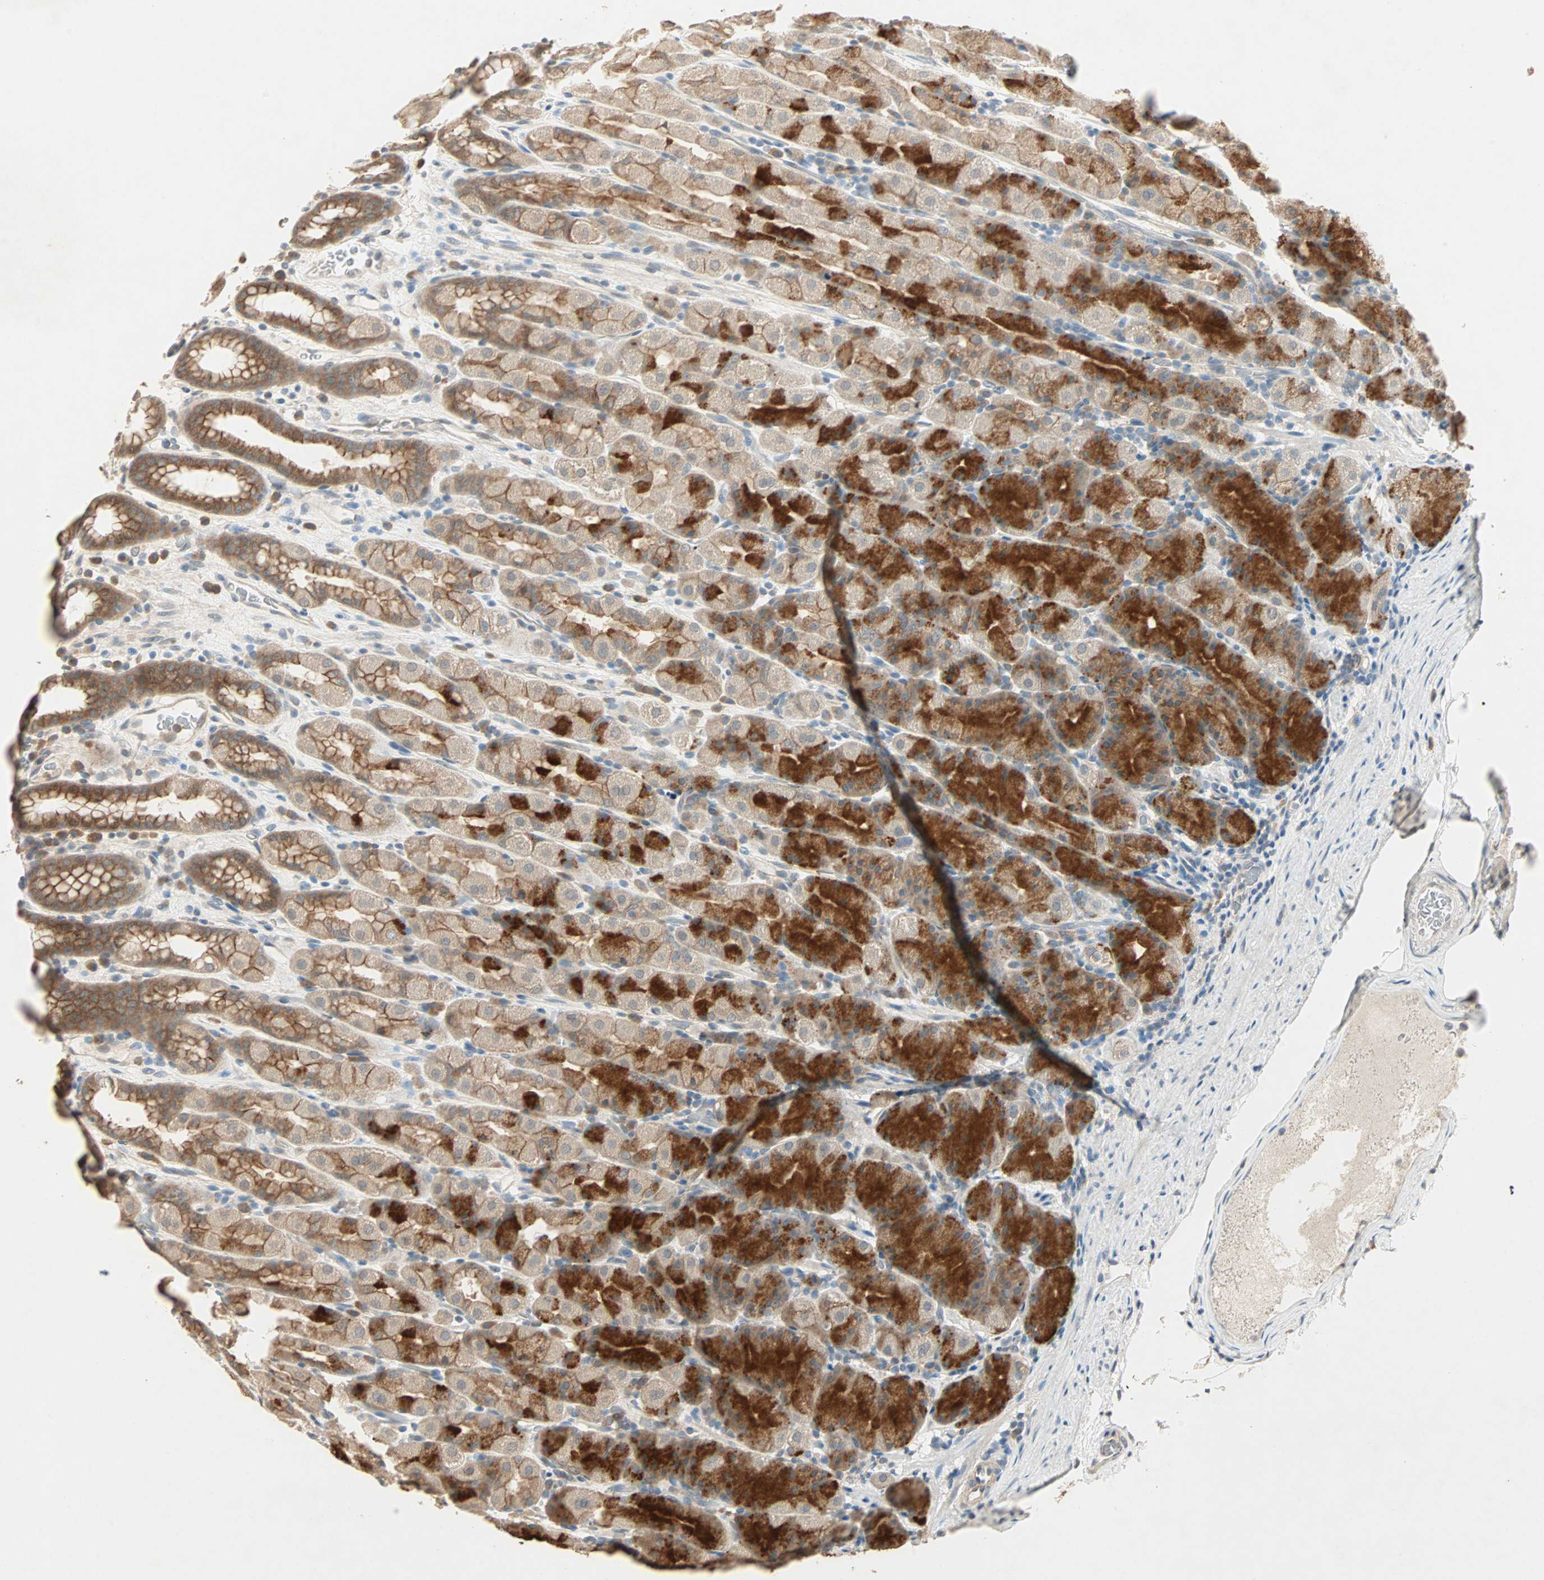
{"staining": {"intensity": "strong", "quantity": ">75%", "location": "cytoplasmic/membranous"}, "tissue": "stomach", "cell_type": "Glandular cells", "image_type": "normal", "snomed": [{"axis": "morphology", "description": "Normal tissue, NOS"}, {"axis": "topography", "description": "Stomach, upper"}], "caption": "Stomach stained with DAB (3,3'-diaminobenzidine) IHC exhibits high levels of strong cytoplasmic/membranous expression in about >75% of glandular cells.", "gene": "TTF2", "patient": {"sex": "male", "age": 68}}